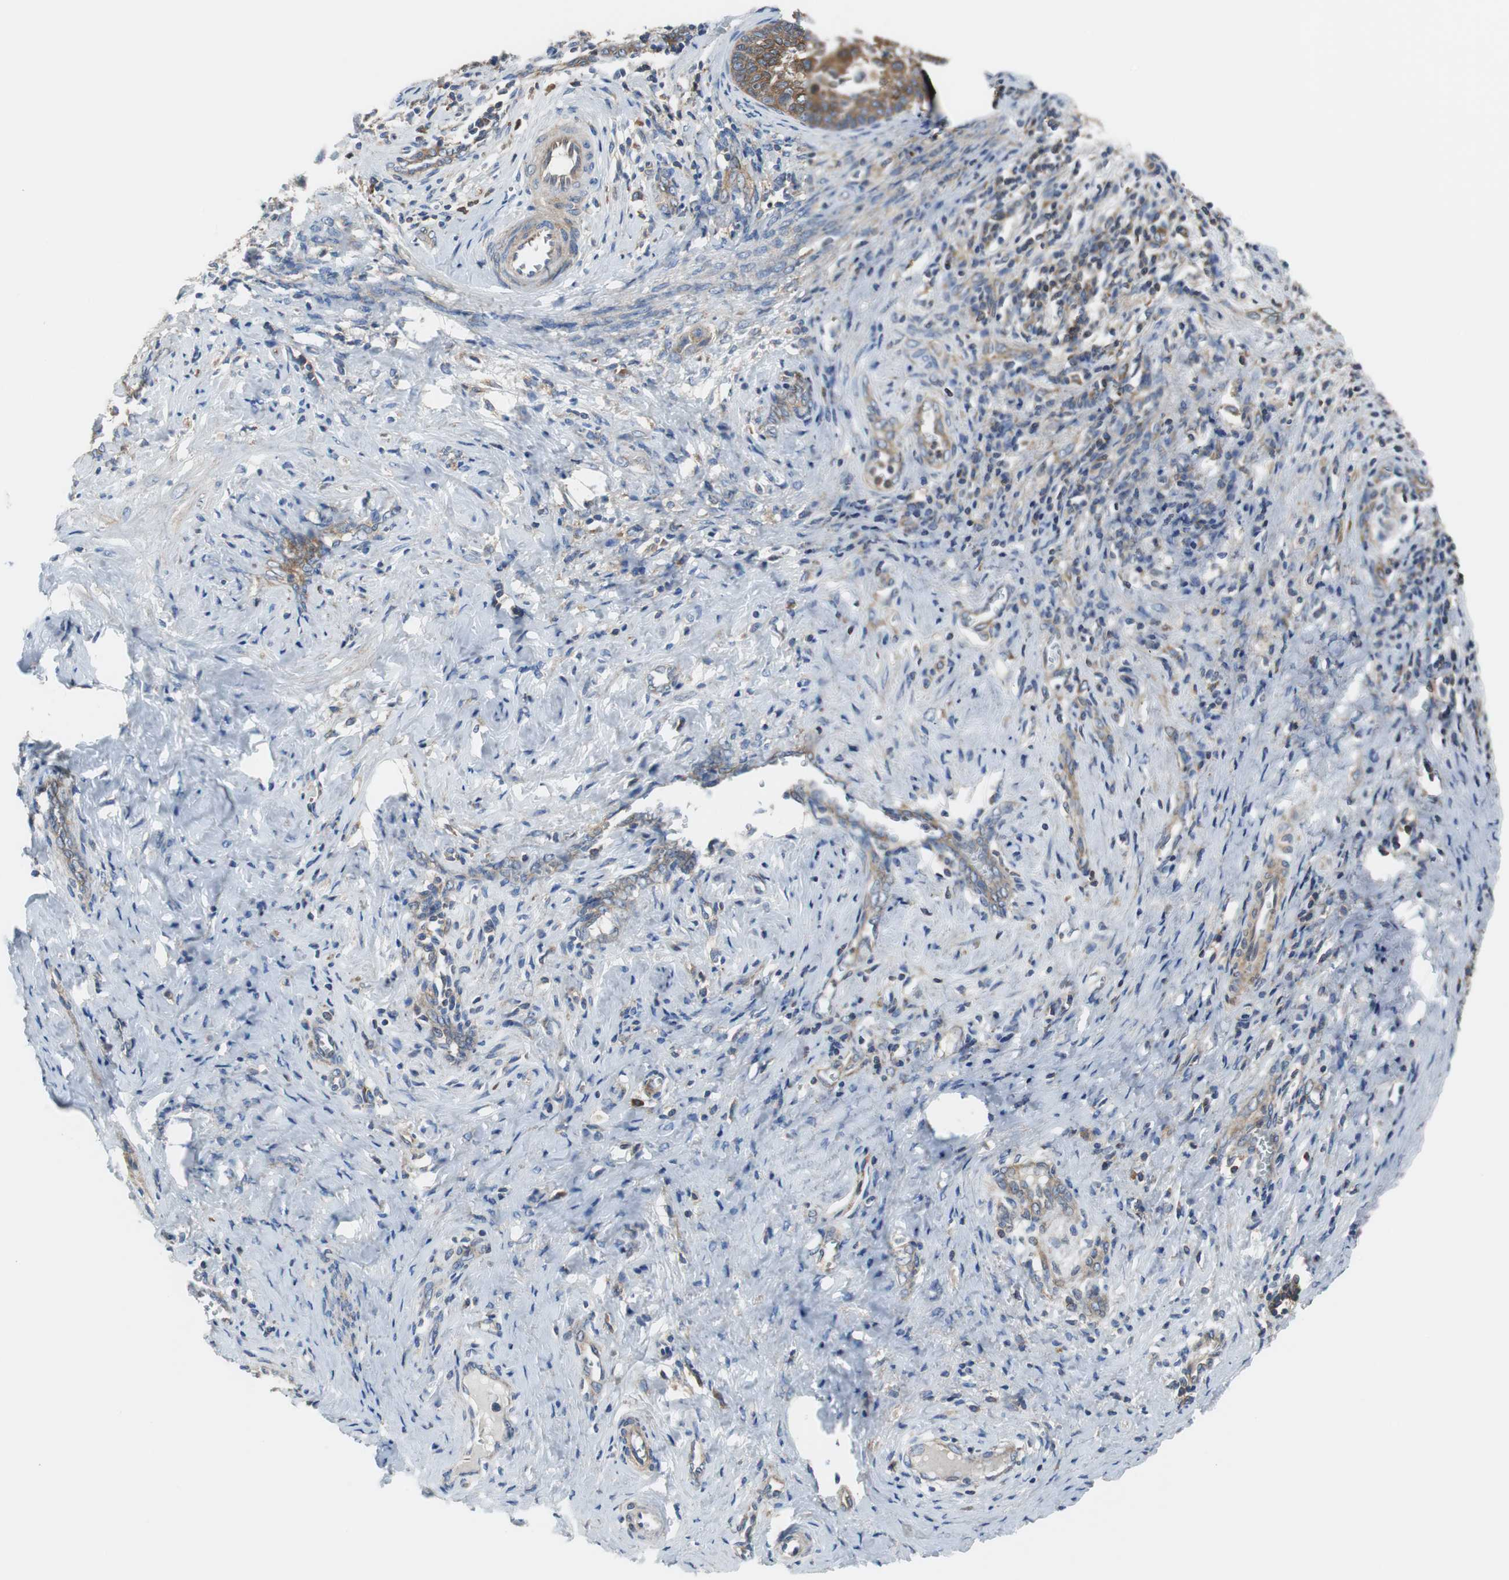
{"staining": {"intensity": "moderate", "quantity": ">75%", "location": "cytoplasmic/membranous"}, "tissue": "cervical cancer", "cell_type": "Tumor cells", "image_type": "cancer", "snomed": [{"axis": "morphology", "description": "Squamous cell carcinoma, NOS"}, {"axis": "topography", "description": "Cervix"}], "caption": "This is a histology image of IHC staining of cervical squamous cell carcinoma, which shows moderate staining in the cytoplasmic/membranous of tumor cells.", "gene": "BRAF", "patient": {"sex": "female", "age": 33}}